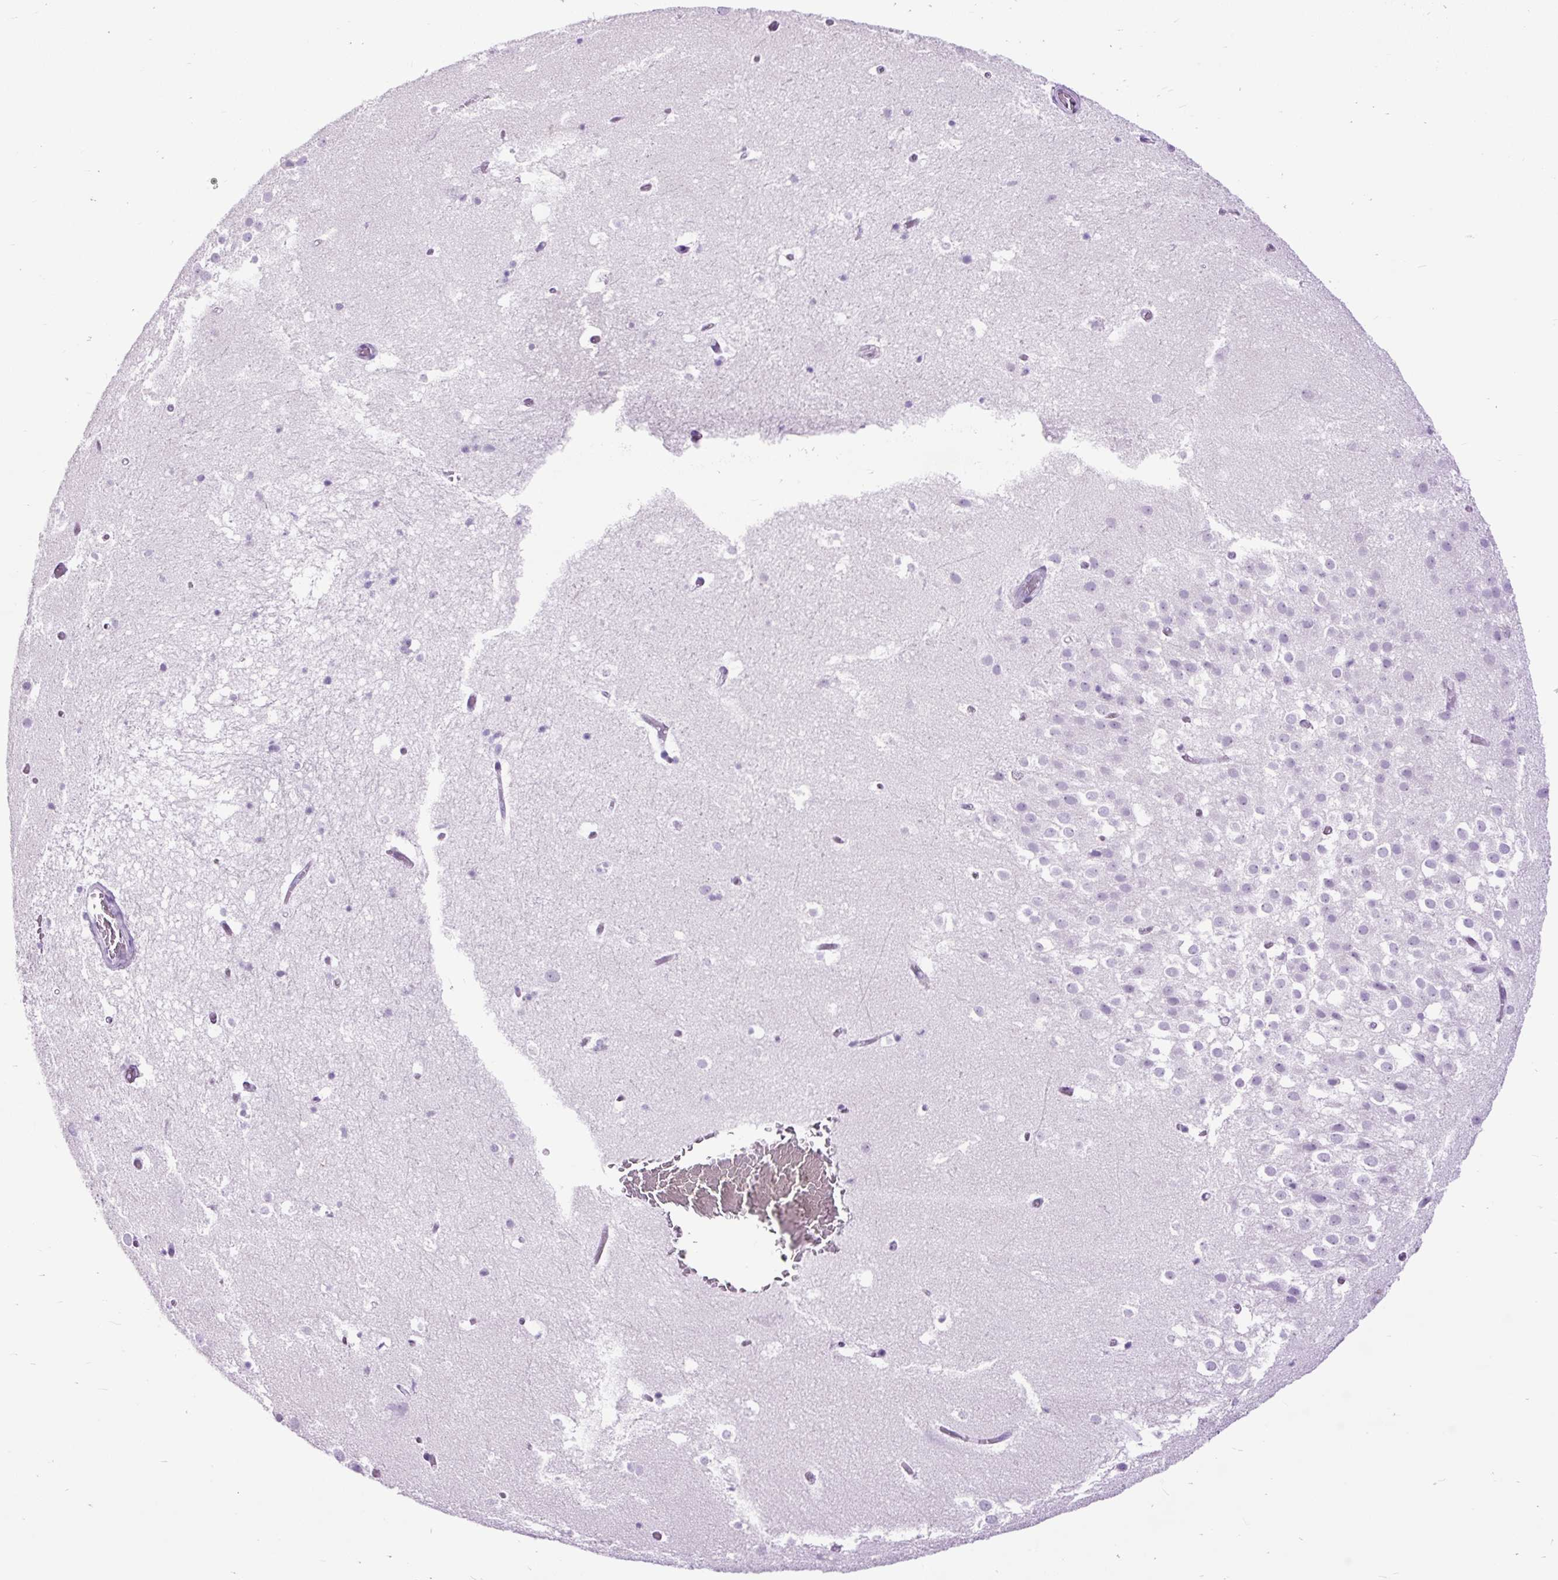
{"staining": {"intensity": "negative", "quantity": "none", "location": "none"}, "tissue": "hippocampus", "cell_type": "Glial cells", "image_type": "normal", "snomed": [{"axis": "morphology", "description": "Normal tissue, NOS"}, {"axis": "topography", "description": "Hippocampus"}], "caption": "IHC micrograph of normal hippocampus stained for a protein (brown), which demonstrates no positivity in glial cells.", "gene": "RACGAP1", "patient": {"sex": "female", "age": 52}}